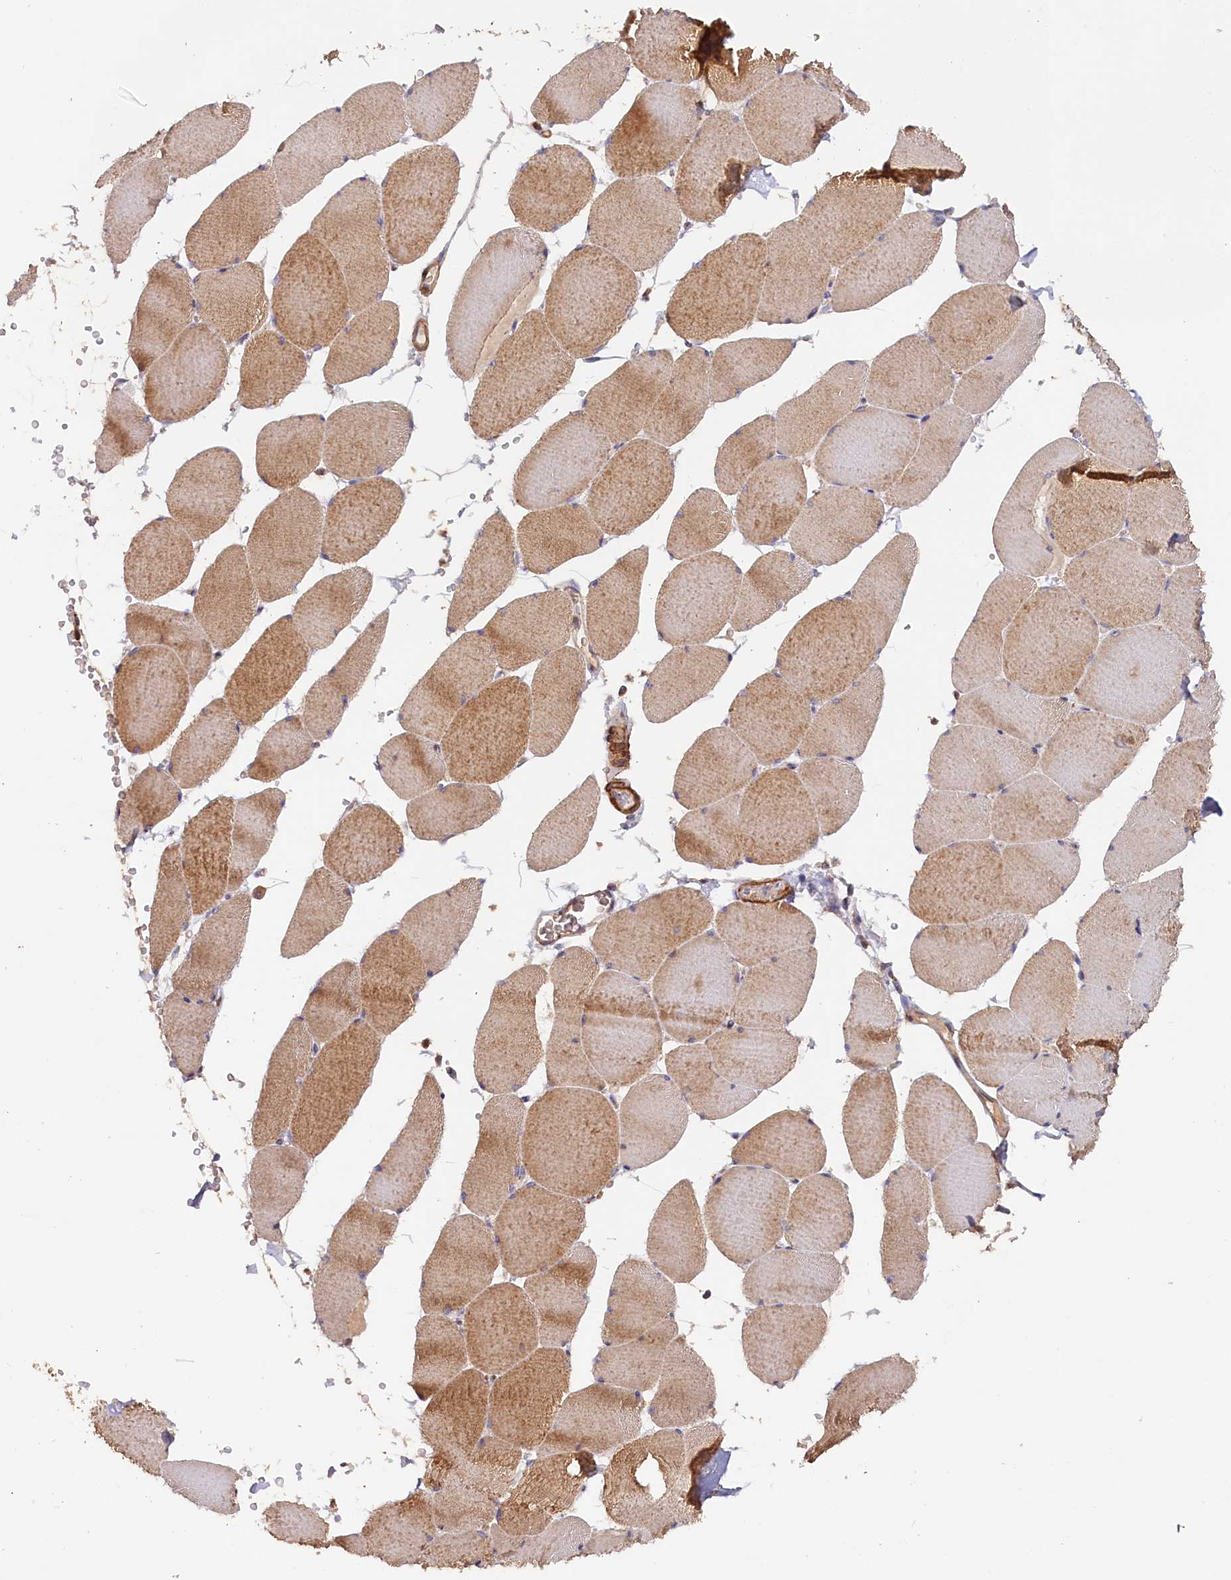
{"staining": {"intensity": "moderate", "quantity": ">75%", "location": "cytoplasmic/membranous"}, "tissue": "skeletal muscle", "cell_type": "Myocytes", "image_type": "normal", "snomed": [{"axis": "morphology", "description": "Normal tissue, NOS"}, {"axis": "topography", "description": "Skeletal muscle"}, {"axis": "topography", "description": "Head-Neck"}], "caption": "IHC of benign skeletal muscle exhibits medium levels of moderate cytoplasmic/membranous expression in approximately >75% of myocytes. Immunohistochemistry stains the protein in brown and the nuclei are stained blue.", "gene": "TANGO6", "patient": {"sex": "male", "age": 66}}